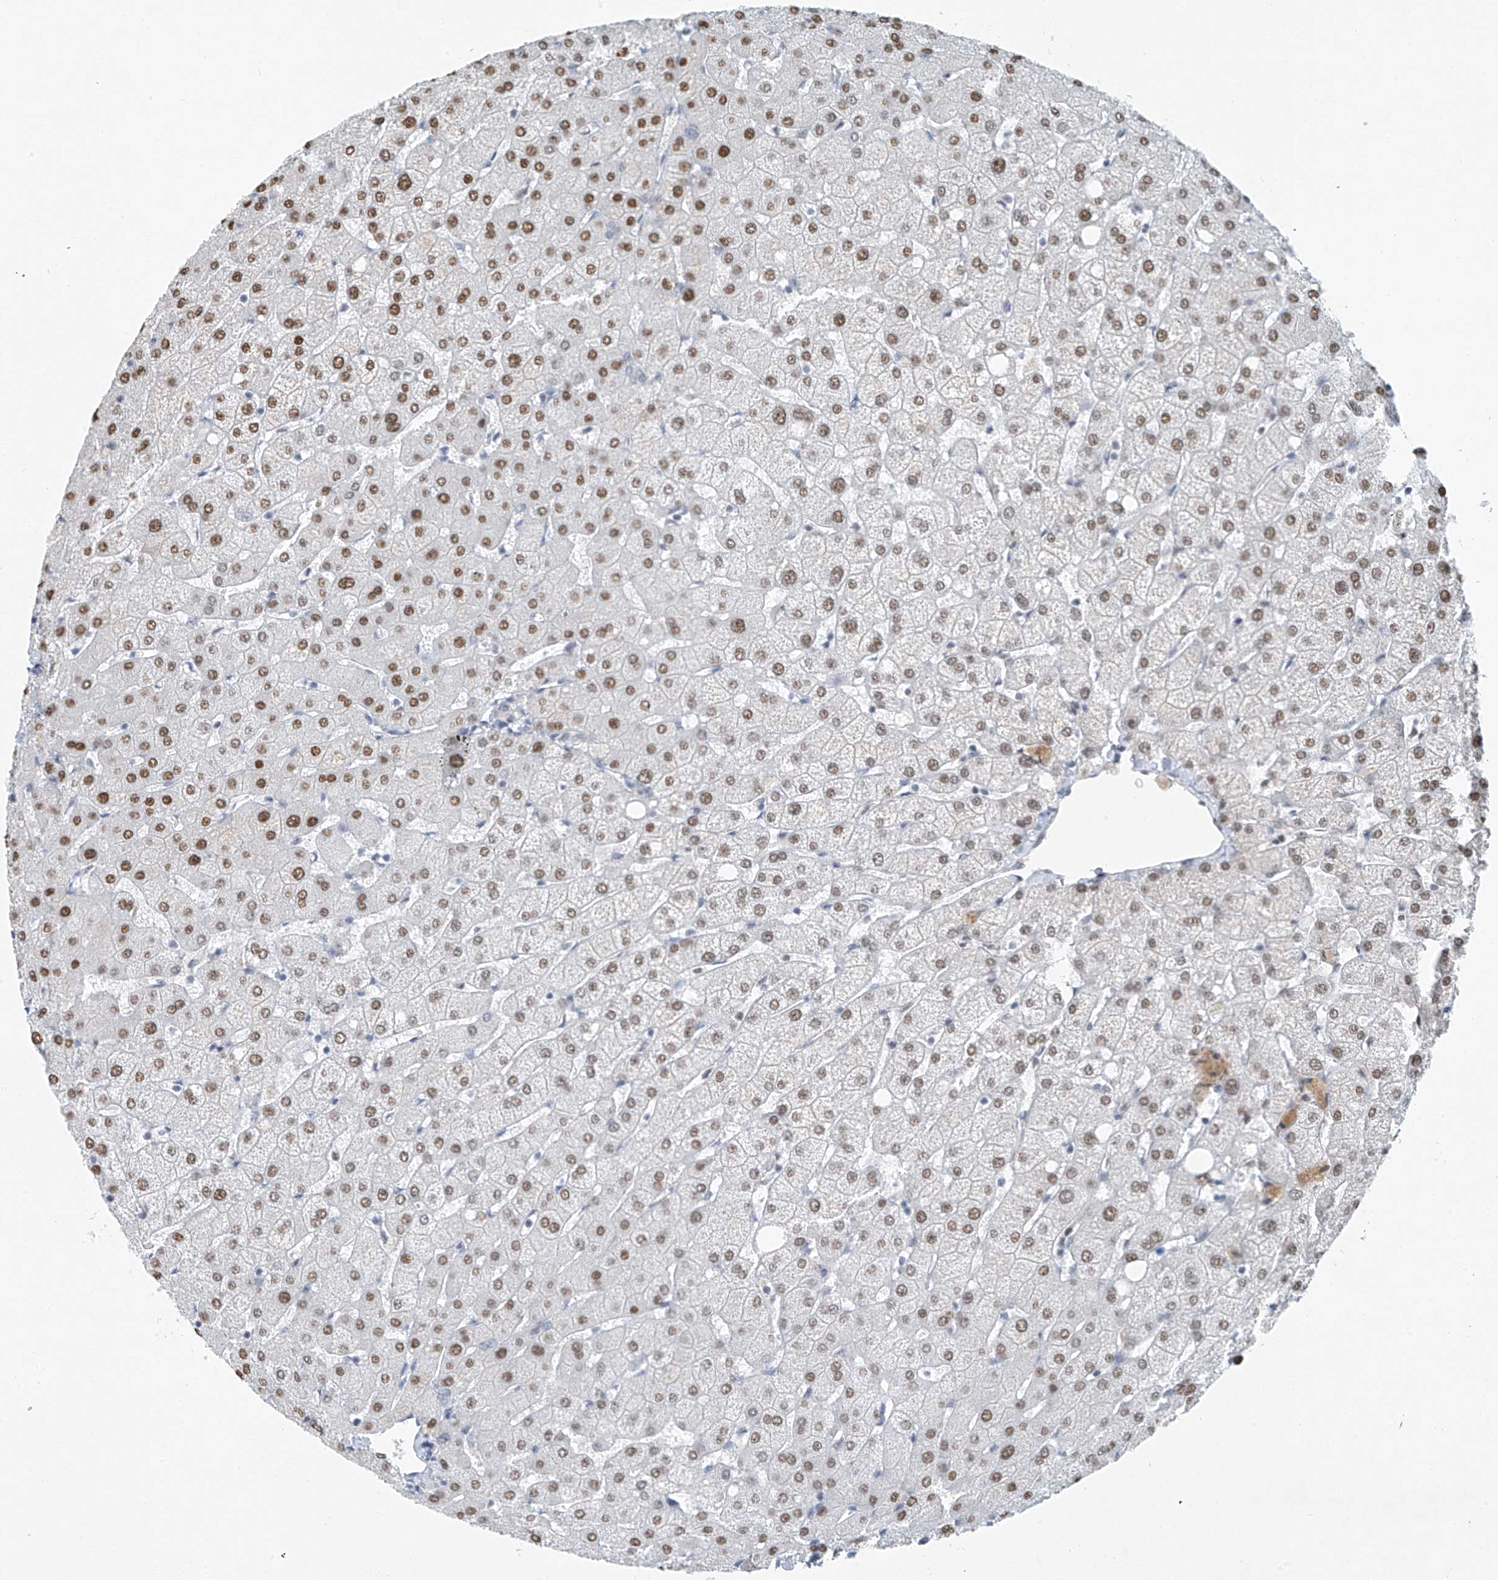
{"staining": {"intensity": "negative", "quantity": "none", "location": "none"}, "tissue": "liver", "cell_type": "Cholangiocytes", "image_type": "normal", "snomed": [{"axis": "morphology", "description": "Normal tissue, NOS"}, {"axis": "topography", "description": "Liver"}], "caption": "Histopathology image shows no protein positivity in cholangiocytes of benign liver. Brightfield microscopy of immunohistochemistry stained with DAB (3,3'-diaminobenzidine) (brown) and hematoxylin (blue), captured at high magnification.", "gene": "TAF8", "patient": {"sex": "female", "age": 54}}